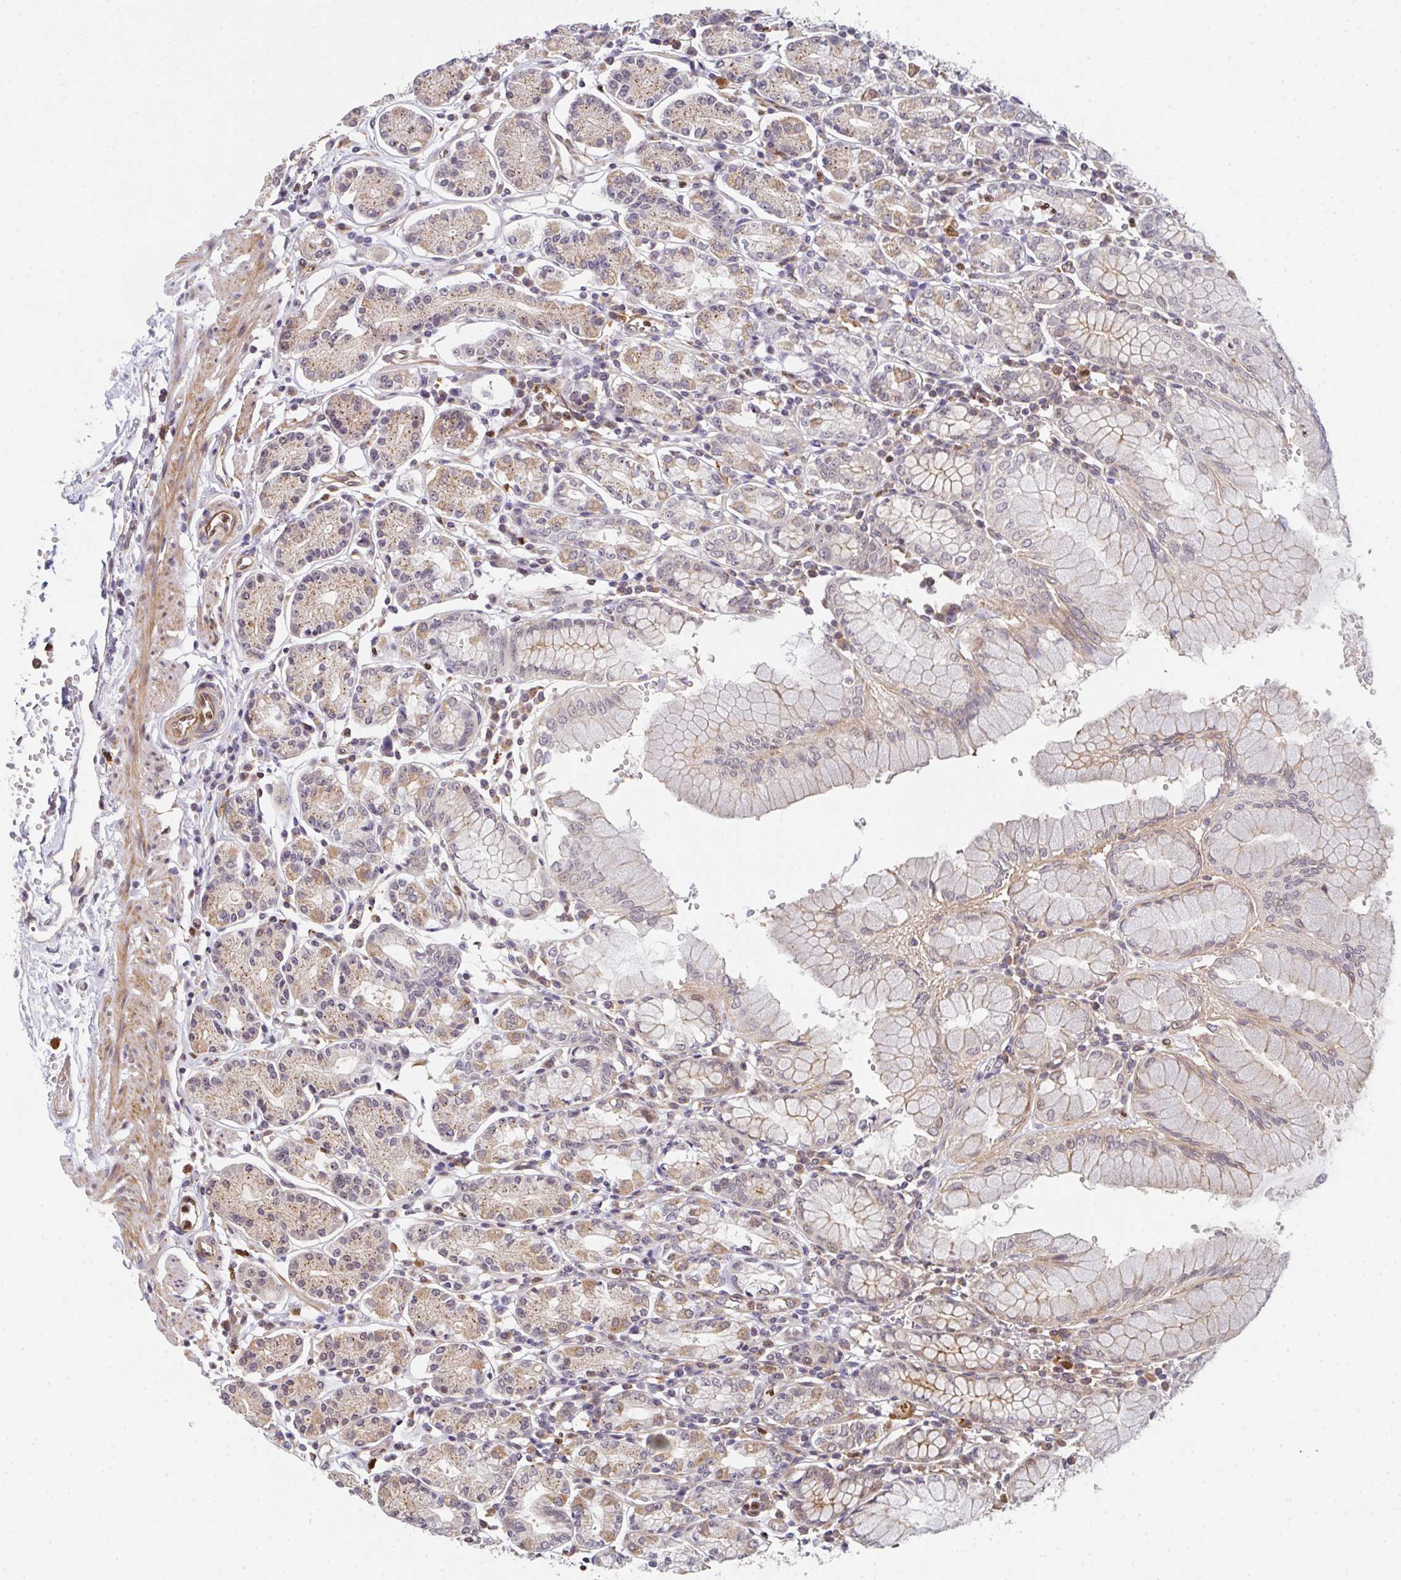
{"staining": {"intensity": "moderate", "quantity": "25%-75%", "location": "cytoplasmic/membranous,nuclear"}, "tissue": "stomach", "cell_type": "Glandular cells", "image_type": "normal", "snomed": [{"axis": "morphology", "description": "Normal tissue, NOS"}, {"axis": "topography", "description": "Stomach"}], "caption": "This histopathology image reveals immunohistochemistry (IHC) staining of unremarkable human stomach, with medium moderate cytoplasmic/membranous,nuclear expression in approximately 25%-75% of glandular cells.", "gene": "SIMC1", "patient": {"sex": "female", "age": 62}}